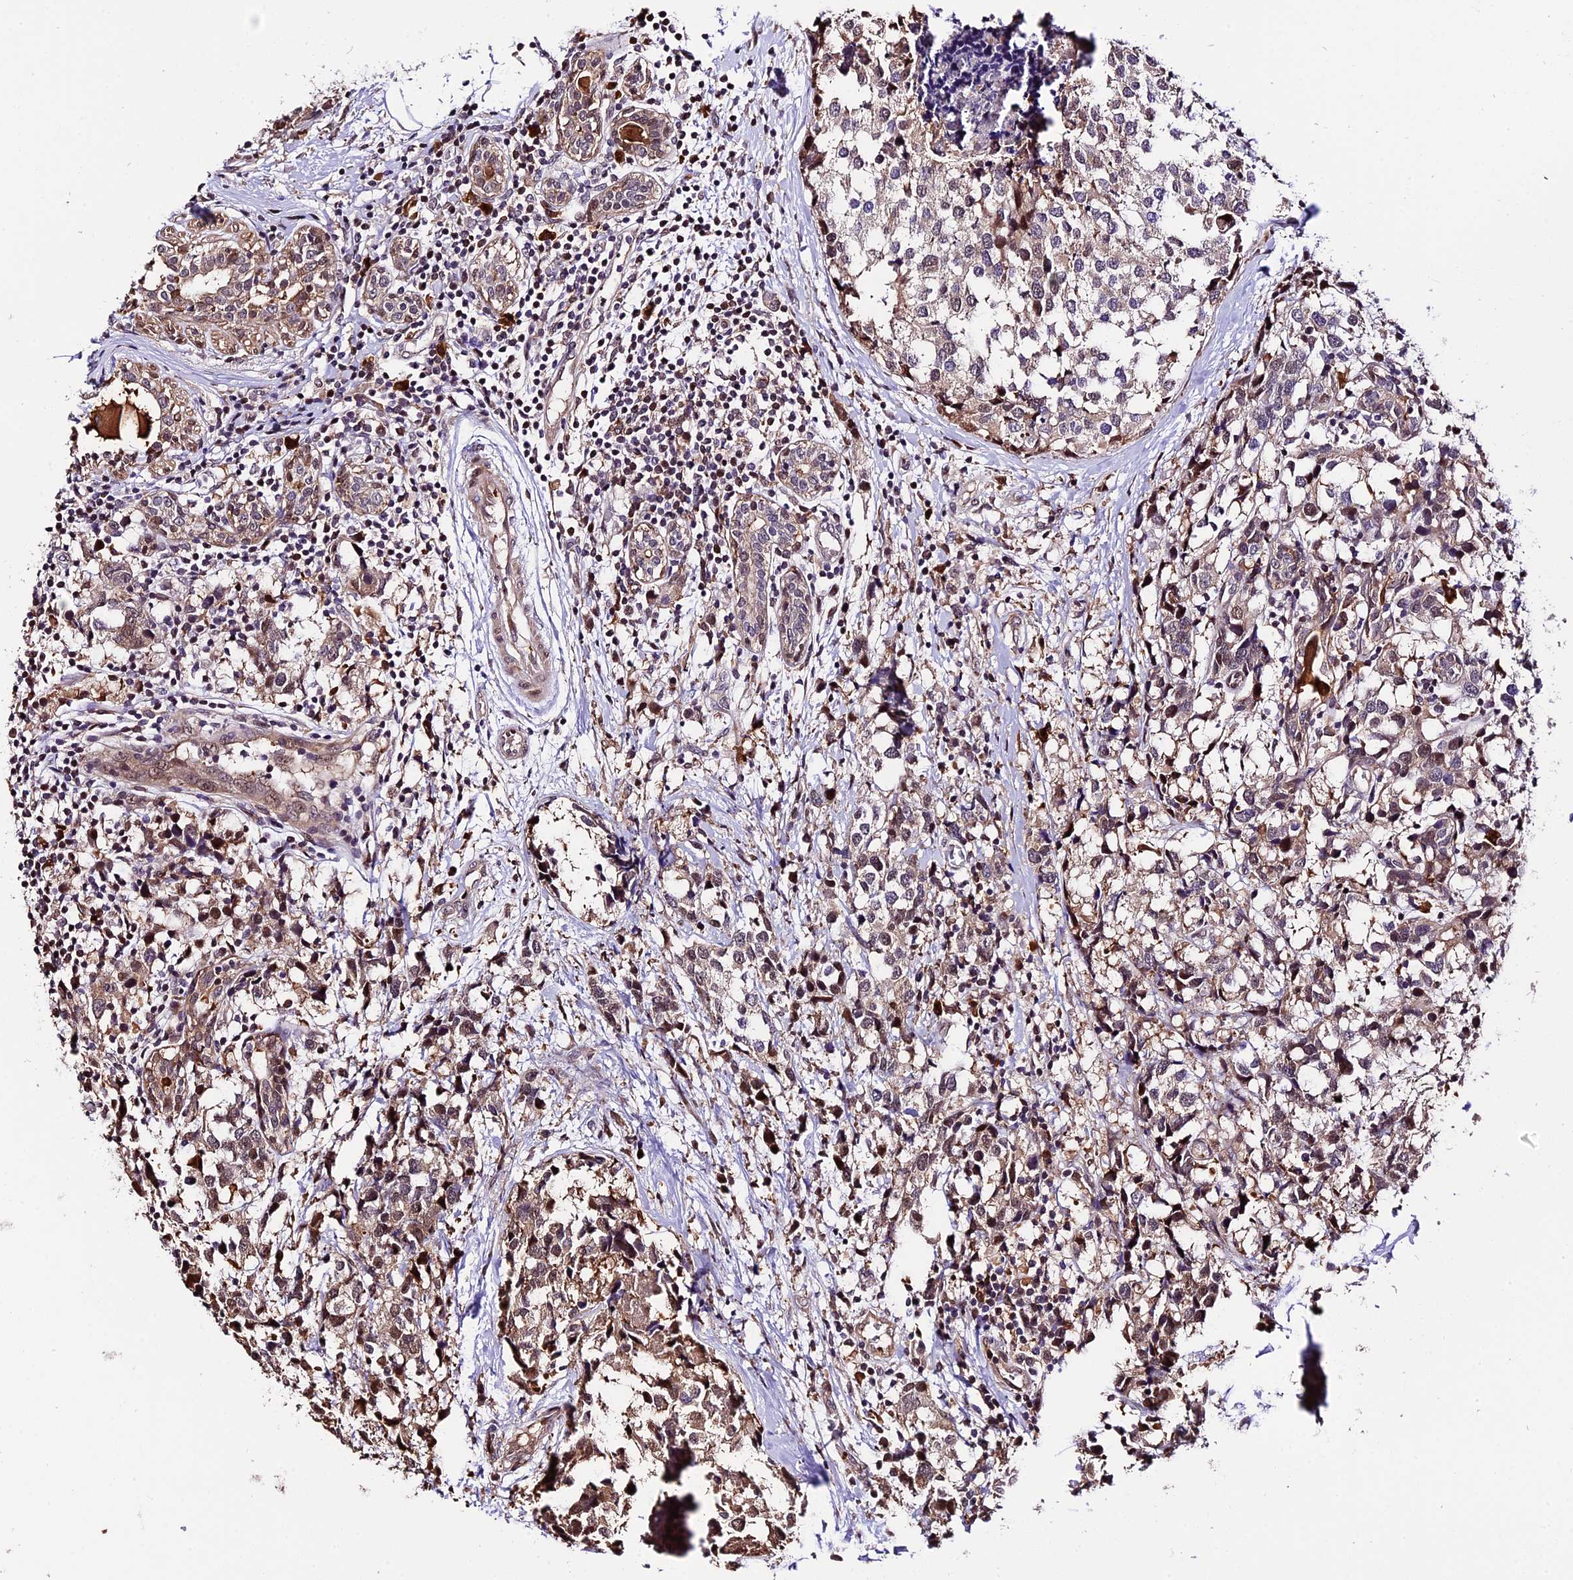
{"staining": {"intensity": "moderate", "quantity": "<25%", "location": "cytoplasmic/membranous,nuclear"}, "tissue": "breast cancer", "cell_type": "Tumor cells", "image_type": "cancer", "snomed": [{"axis": "morphology", "description": "Lobular carcinoma"}, {"axis": "topography", "description": "Breast"}], "caption": "Lobular carcinoma (breast) was stained to show a protein in brown. There is low levels of moderate cytoplasmic/membranous and nuclear expression in approximately <25% of tumor cells.", "gene": "HERPUD1", "patient": {"sex": "female", "age": 59}}